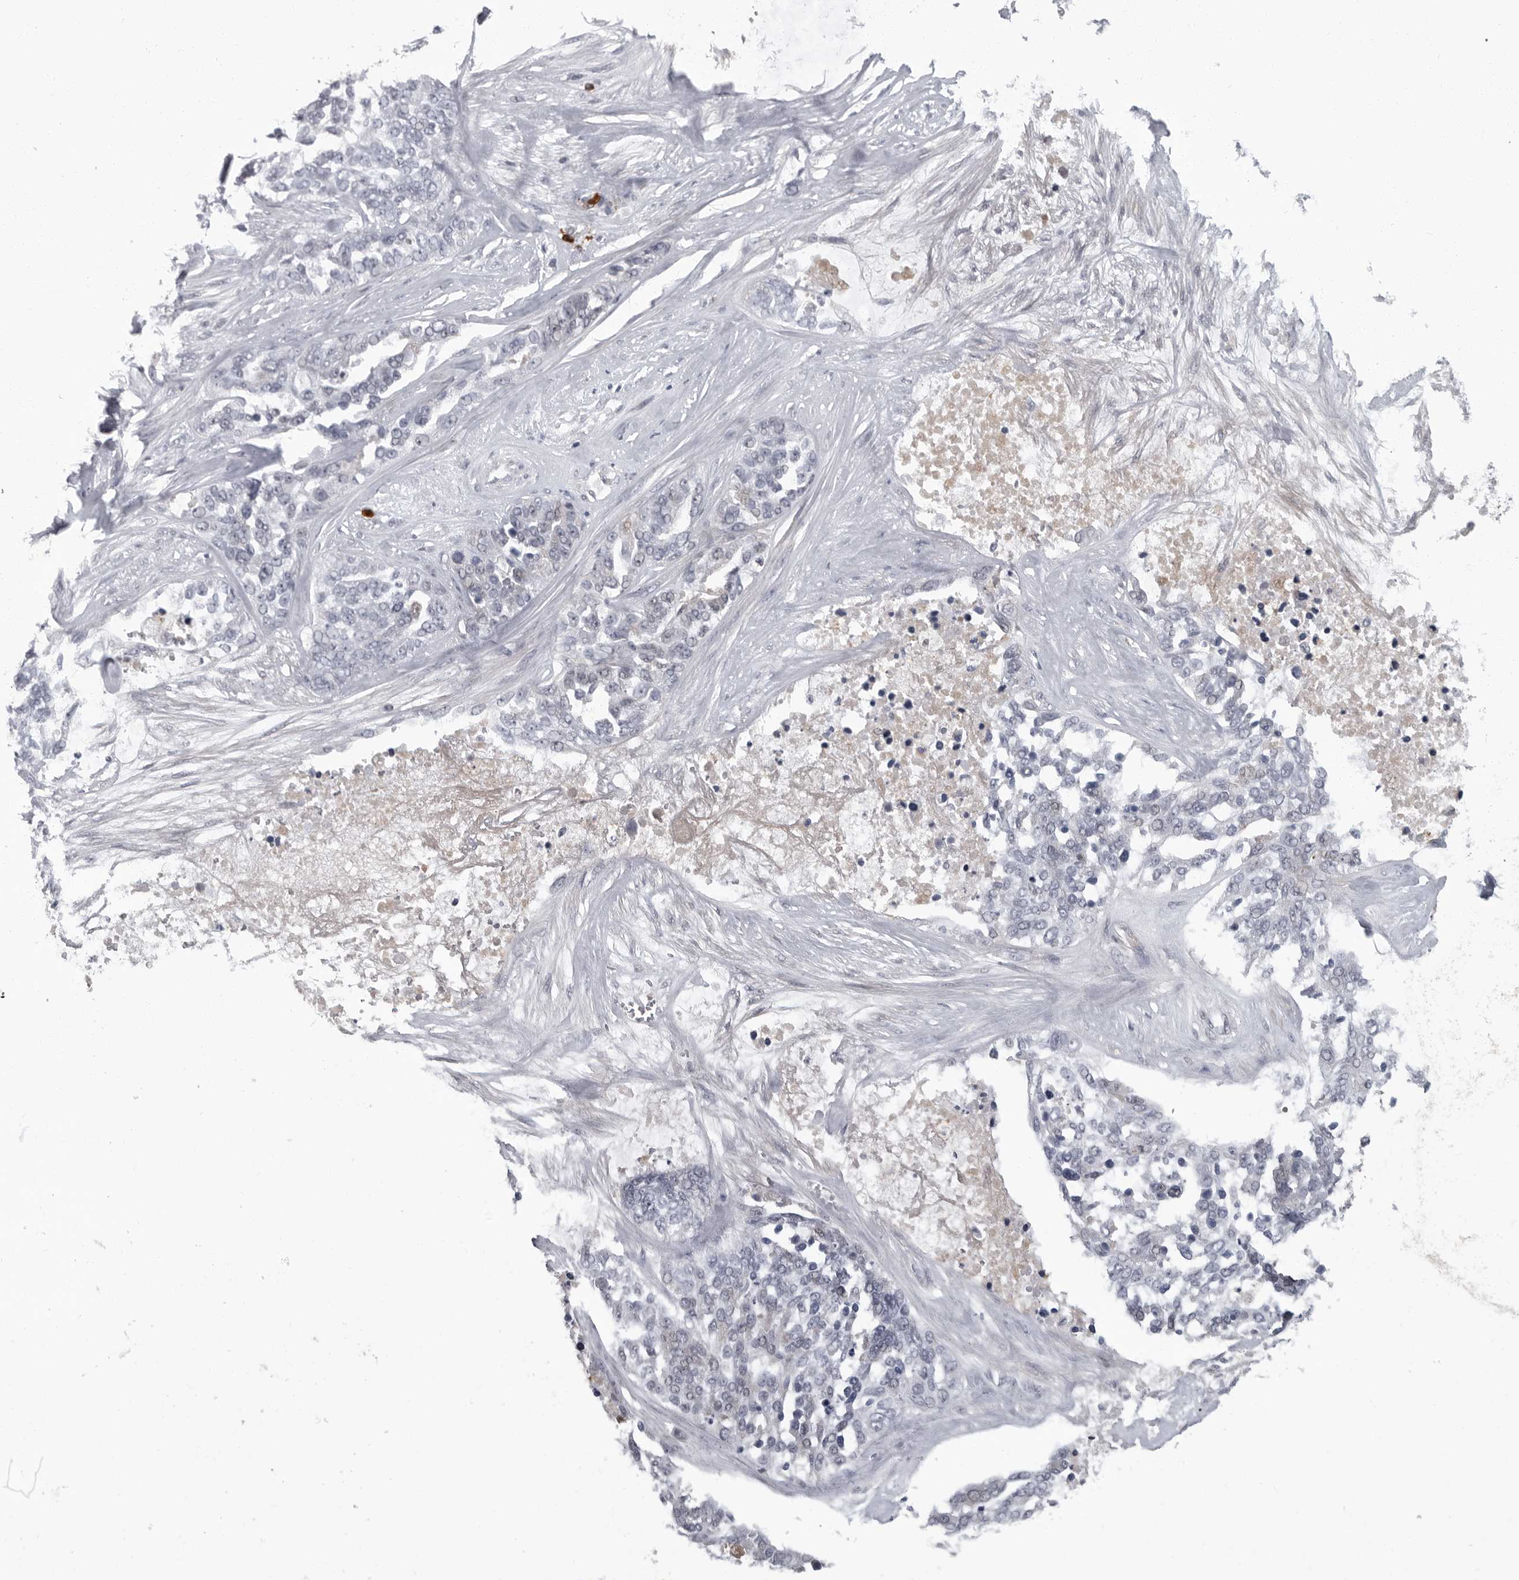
{"staining": {"intensity": "negative", "quantity": "none", "location": "none"}, "tissue": "ovarian cancer", "cell_type": "Tumor cells", "image_type": "cancer", "snomed": [{"axis": "morphology", "description": "Cystadenocarcinoma, serous, NOS"}, {"axis": "topography", "description": "Ovary"}], "caption": "This is an immunohistochemistry (IHC) photomicrograph of human ovarian cancer (serous cystadenocarcinoma). There is no expression in tumor cells.", "gene": "SLC25A39", "patient": {"sex": "female", "age": 44}}